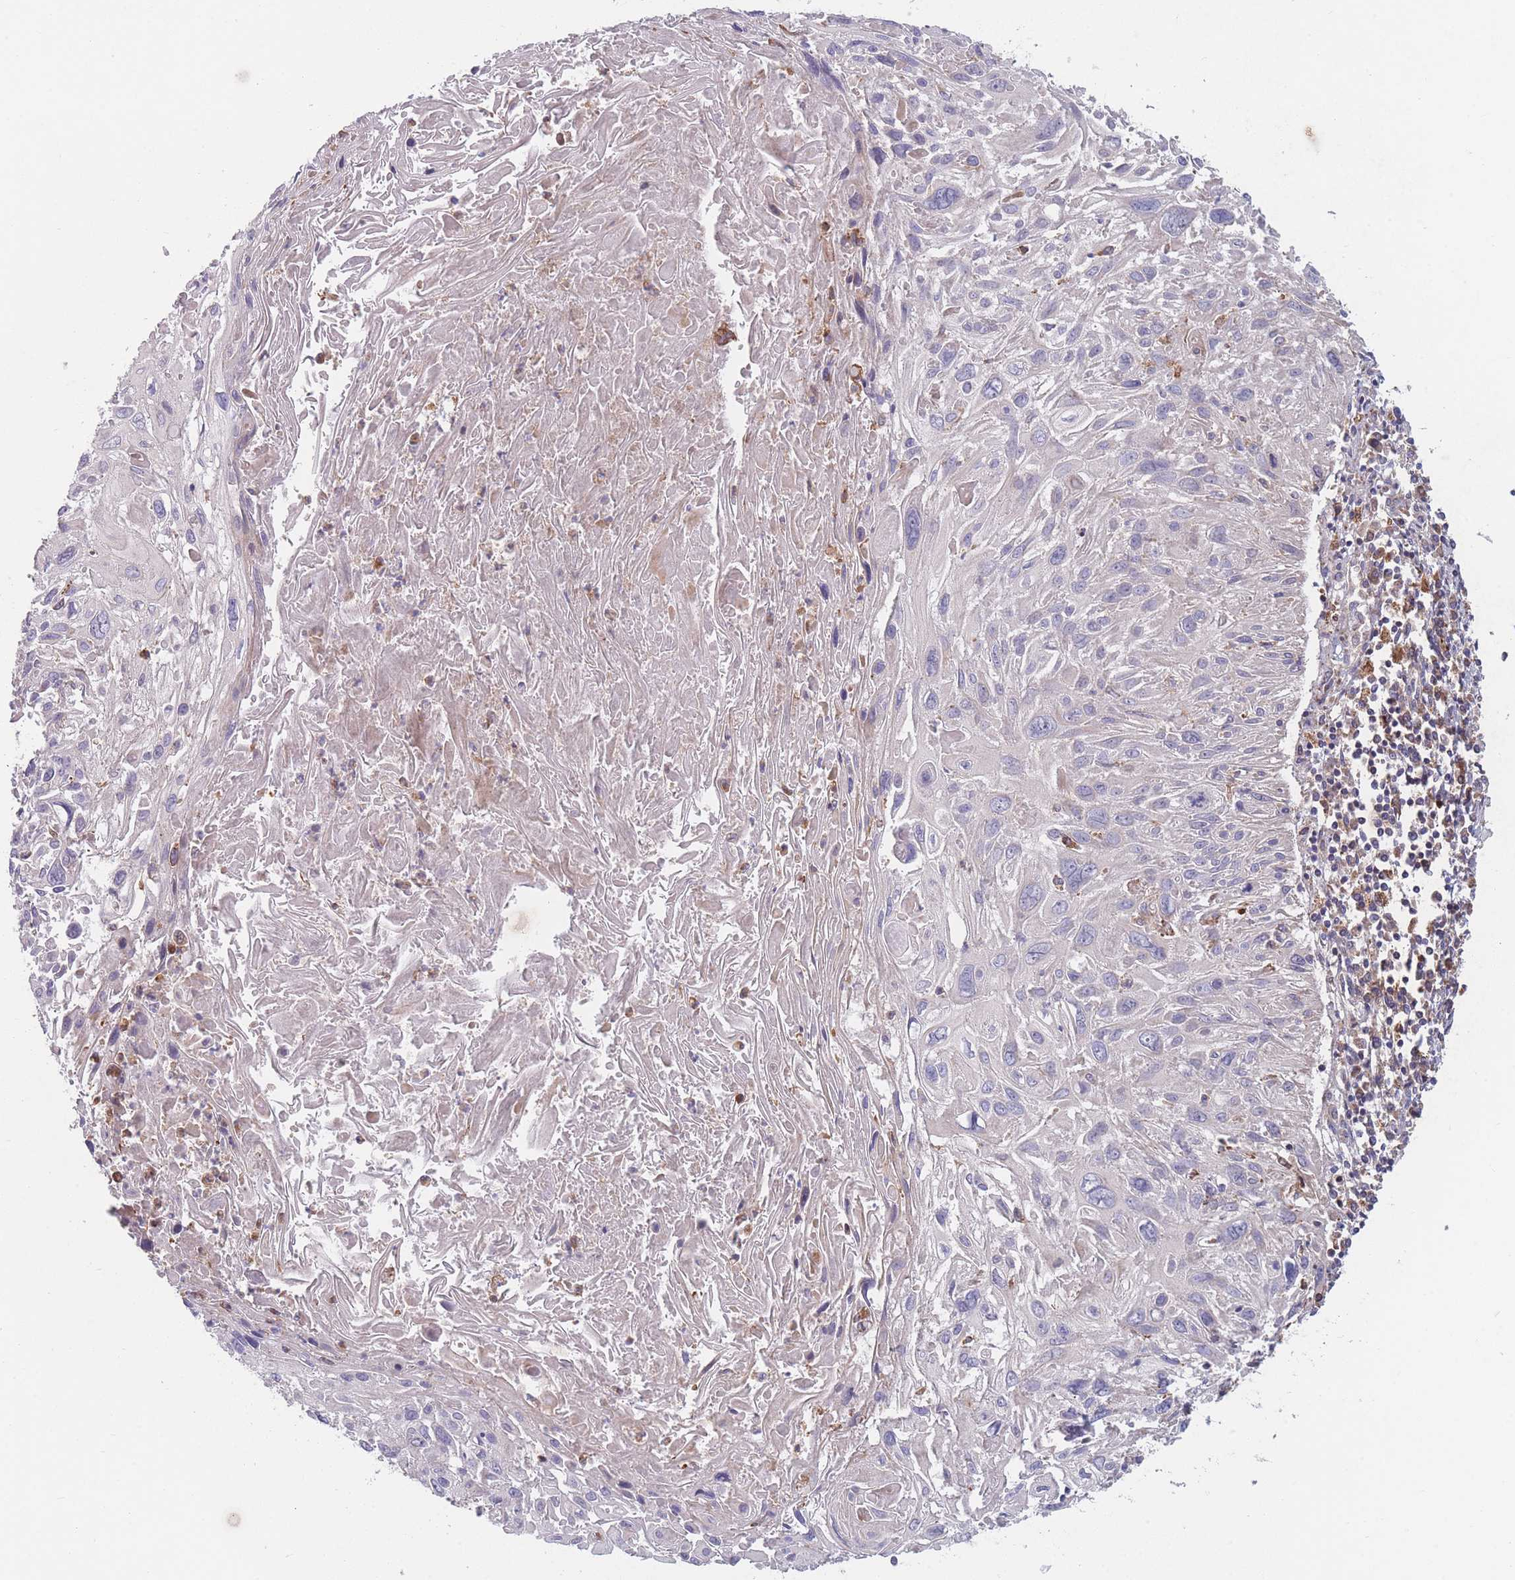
{"staining": {"intensity": "negative", "quantity": "none", "location": "none"}, "tissue": "cervical cancer", "cell_type": "Tumor cells", "image_type": "cancer", "snomed": [{"axis": "morphology", "description": "Squamous cell carcinoma, NOS"}, {"axis": "topography", "description": "Cervix"}], "caption": "The photomicrograph displays no staining of tumor cells in squamous cell carcinoma (cervical).", "gene": "TMEM131L", "patient": {"sex": "female", "age": 51}}